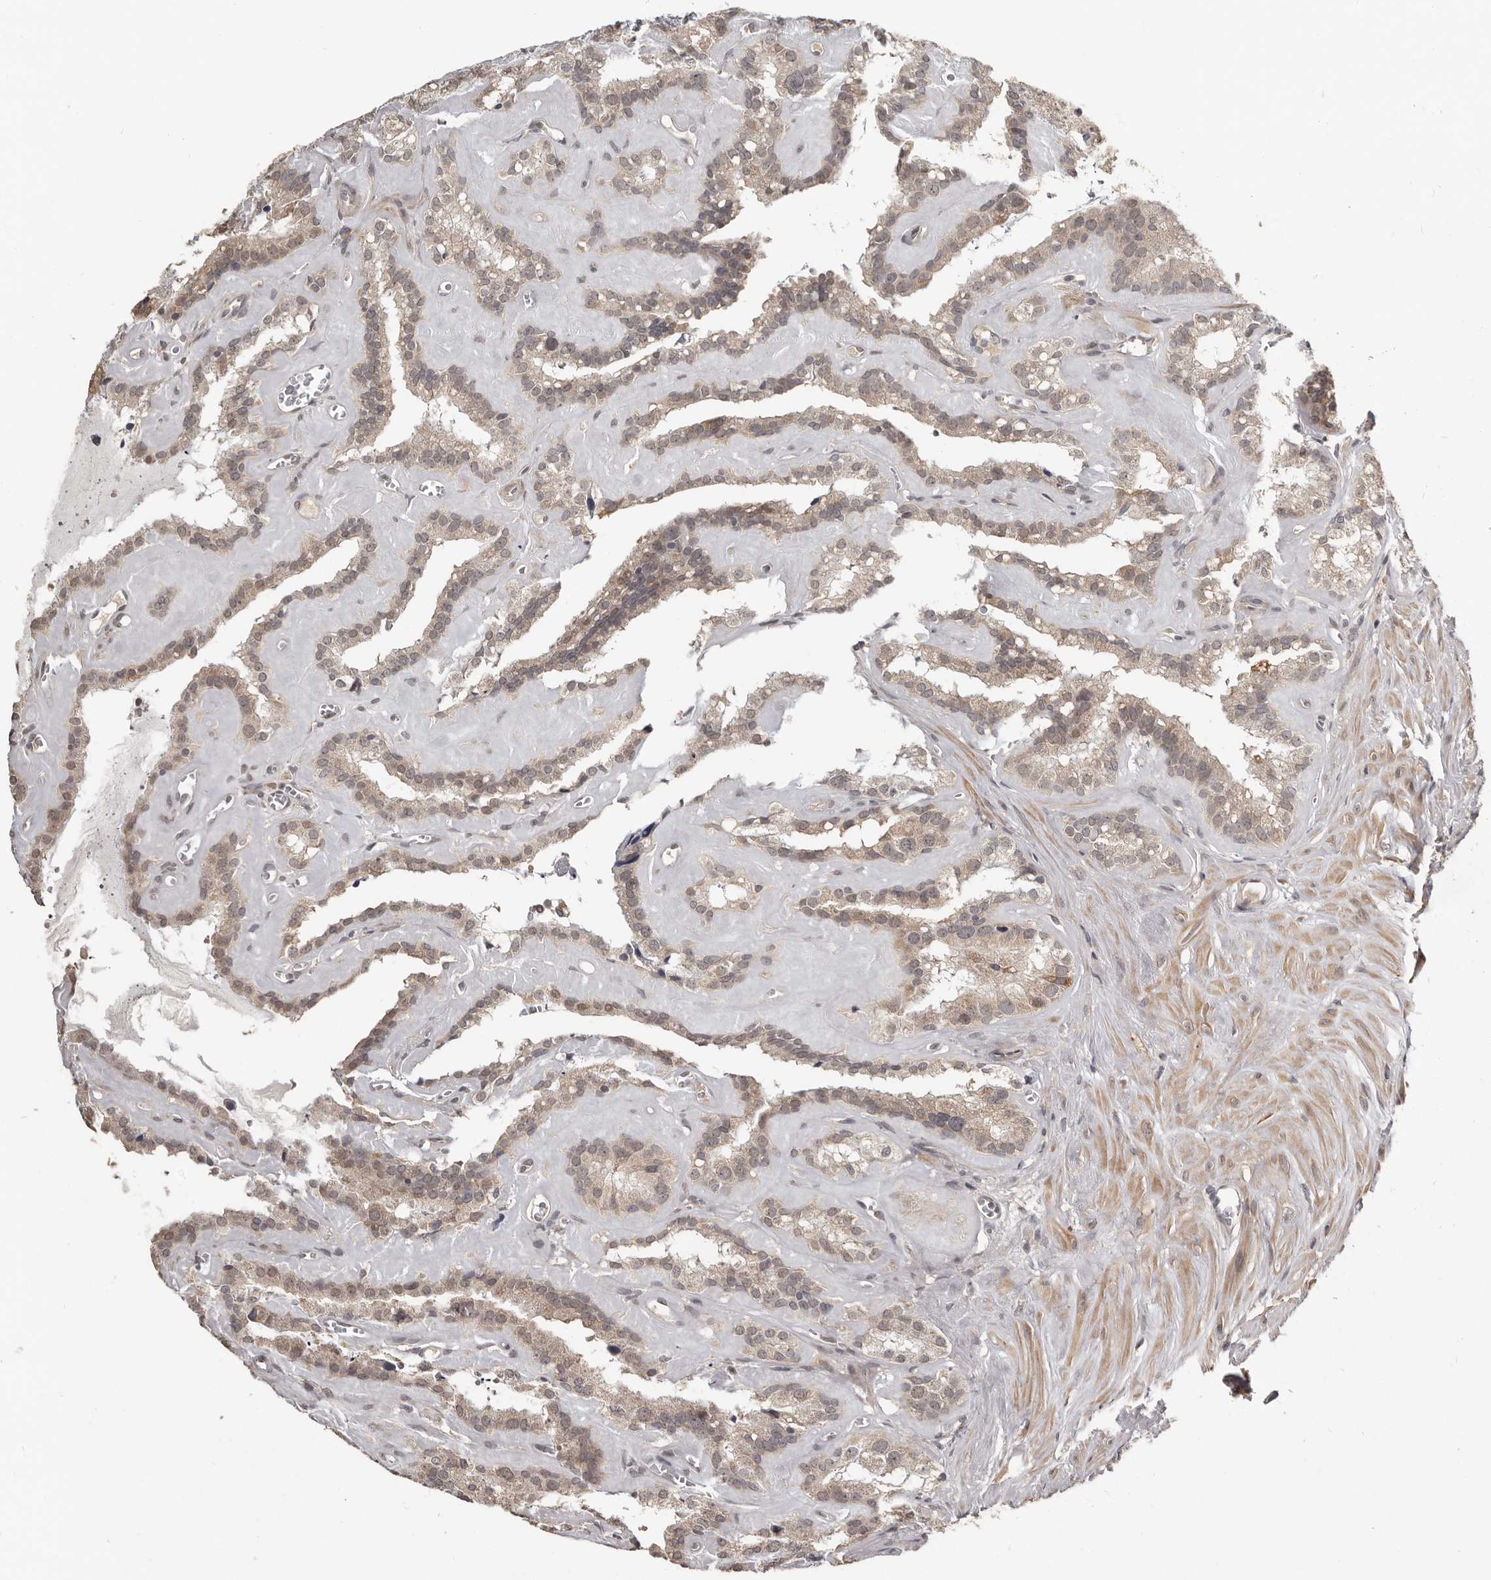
{"staining": {"intensity": "weak", "quantity": ">75%", "location": "cytoplasmic/membranous,nuclear"}, "tissue": "seminal vesicle", "cell_type": "Glandular cells", "image_type": "normal", "snomed": [{"axis": "morphology", "description": "Normal tissue, NOS"}, {"axis": "topography", "description": "Prostate"}, {"axis": "topography", "description": "Seminal veicle"}], "caption": "Protein staining shows weak cytoplasmic/membranous,nuclear positivity in approximately >75% of glandular cells in unremarkable seminal vesicle.", "gene": "ZFP14", "patient": {"sex": "male", "age": 59}}